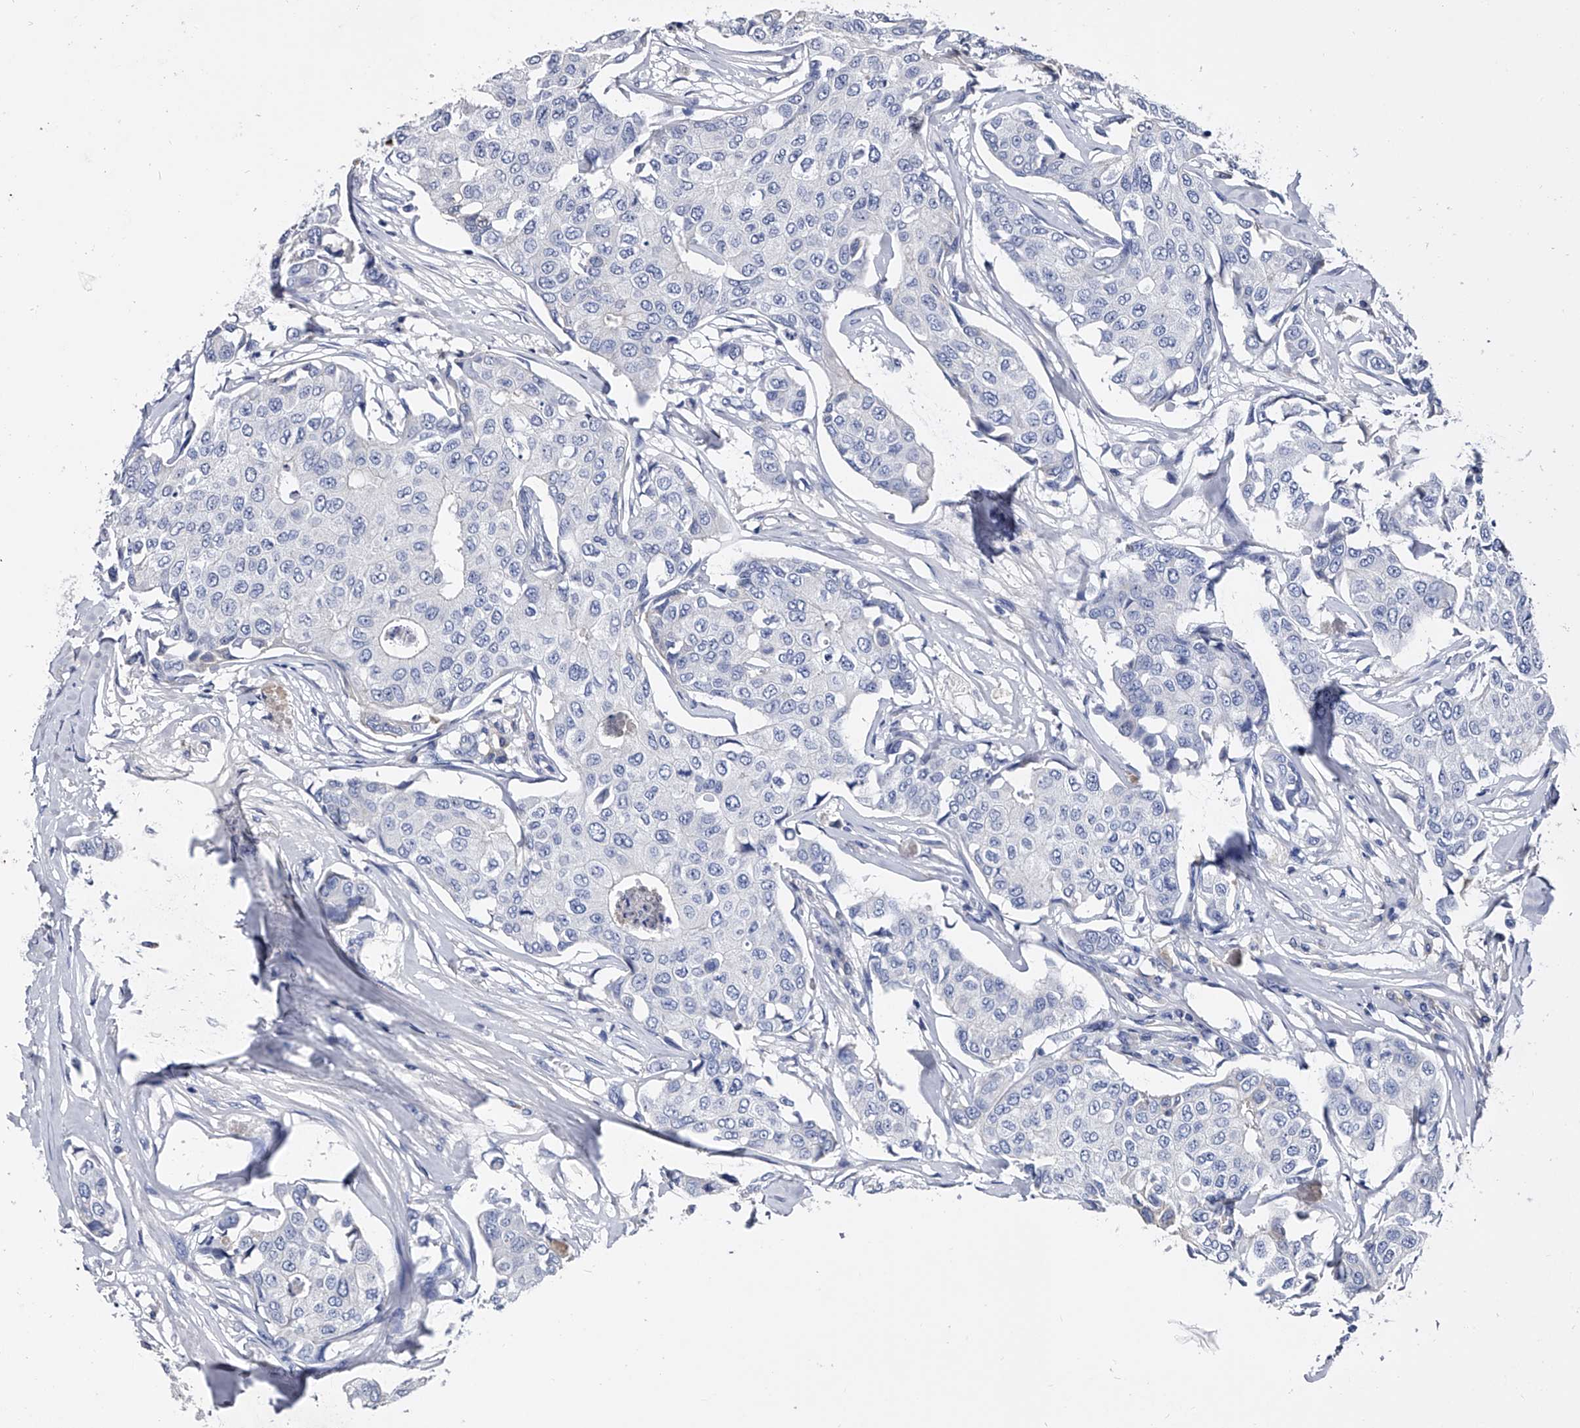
{"staining": {"intensity": "negative", "quantity": "none", "location": "none"}, "tissue": "breast cancer", "cell_type": "Tumor cells", "image_type": "cancer", "snomed": [{"axis": "morphology", "description": "Duct carcinoma"}, {"axis": "topography", "description": "Breast"}], "caption": "An image of breast infiltrating ductal carcinoma stained for a protein displays no brown staining in tumor cells. (DAB (3,3'-diaminobenzidine) immunohistochemistry (IHC), high magnification).", "gene": "EFCAB7", "patient": {"sex": "female", "age": 80}}